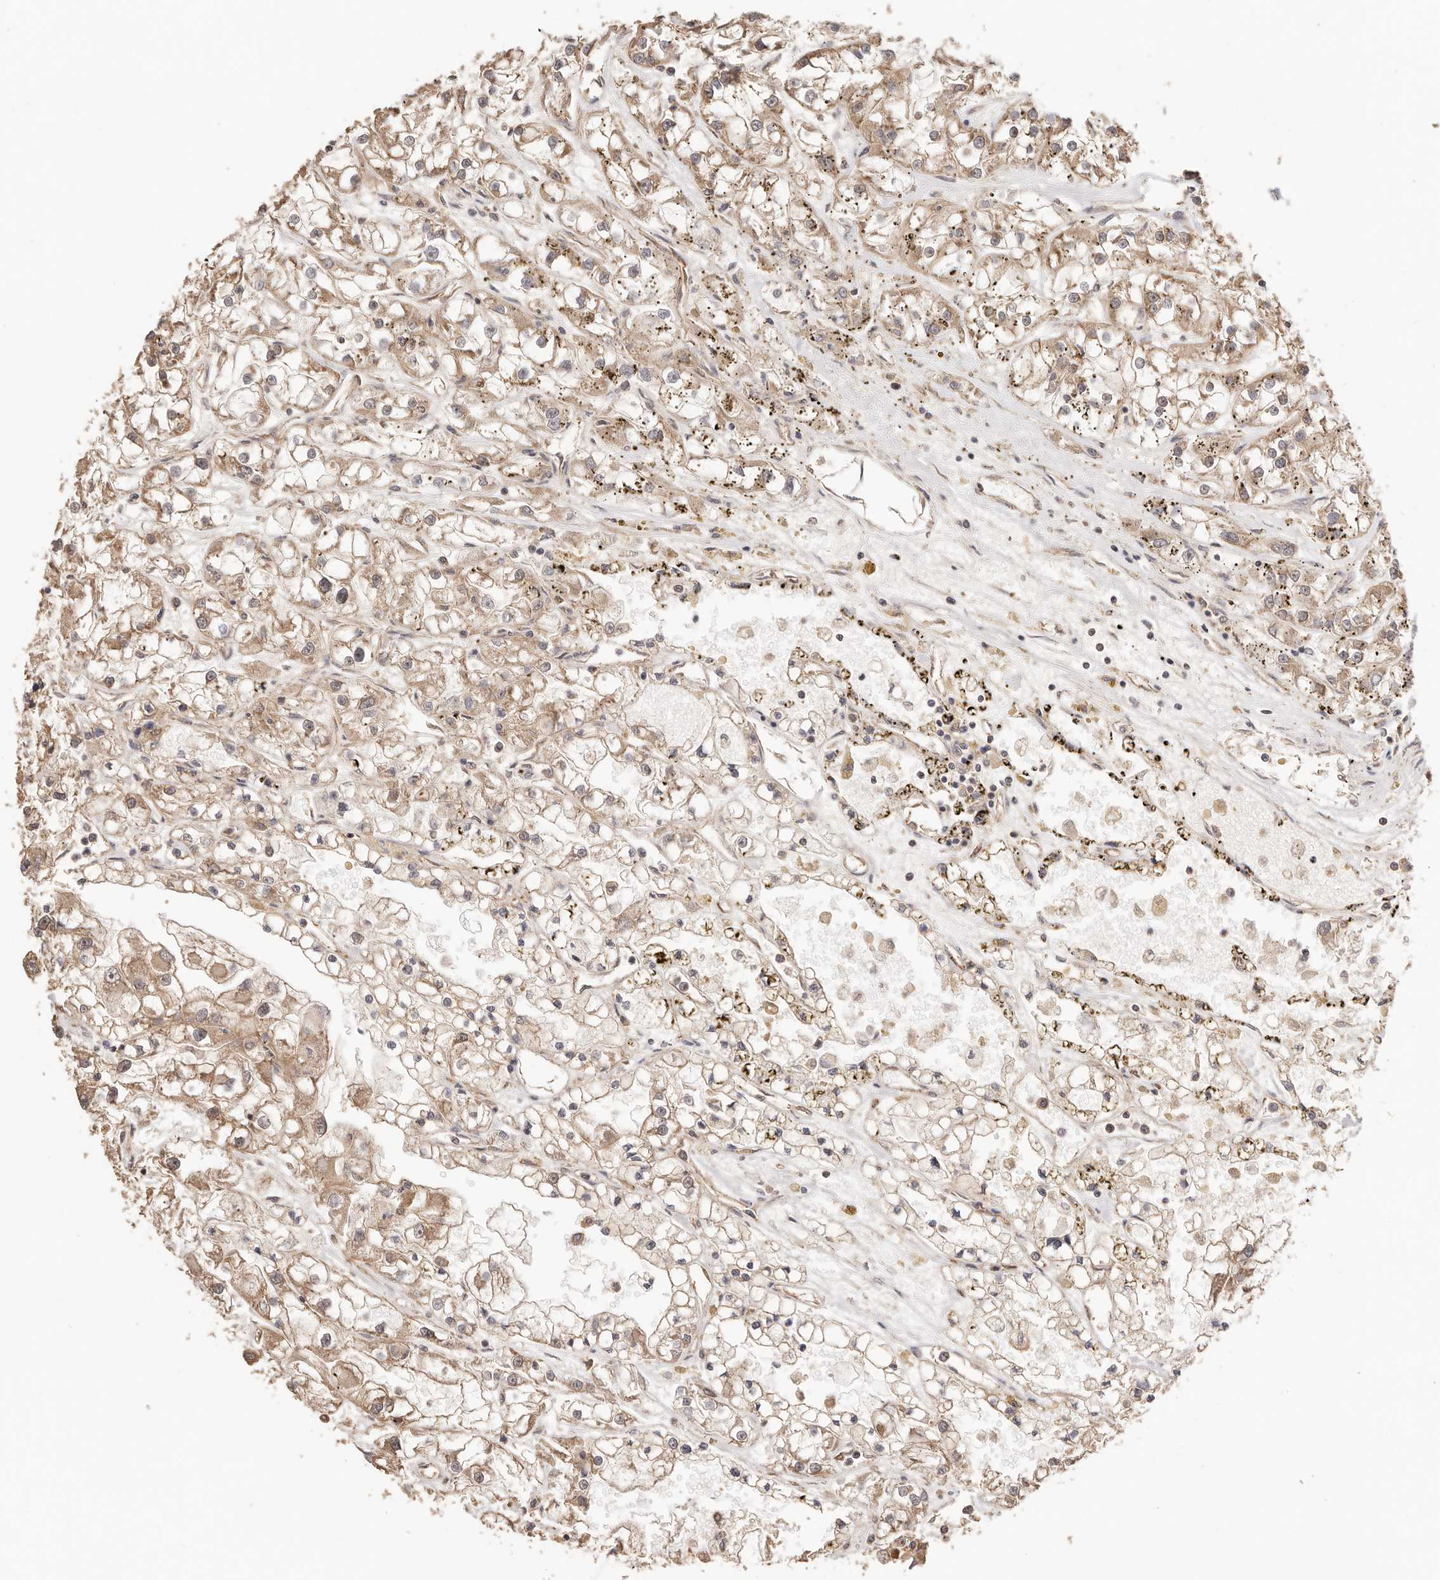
{"staining": {"intensity": "moderate", "quantity": ">75%", "location": "cytoplasmic/membranous"}, "tissue": "renal cancer", "cell_type": "Tumor cells", "image_type": "cancer", "snomed": [{"axis": "morphology", "description": "Adenocarcinoma, NOS"}, {"axis": "topography", "description": "Kidney"}], "caption": "Protein expression analysis of human renal adenocarcinoma reveals moderate cytoplasmic/membranous expression in approximately >75% of tumor cells.", "gene": "AFDN", "patient": {"sex": "female", "age": 52}}